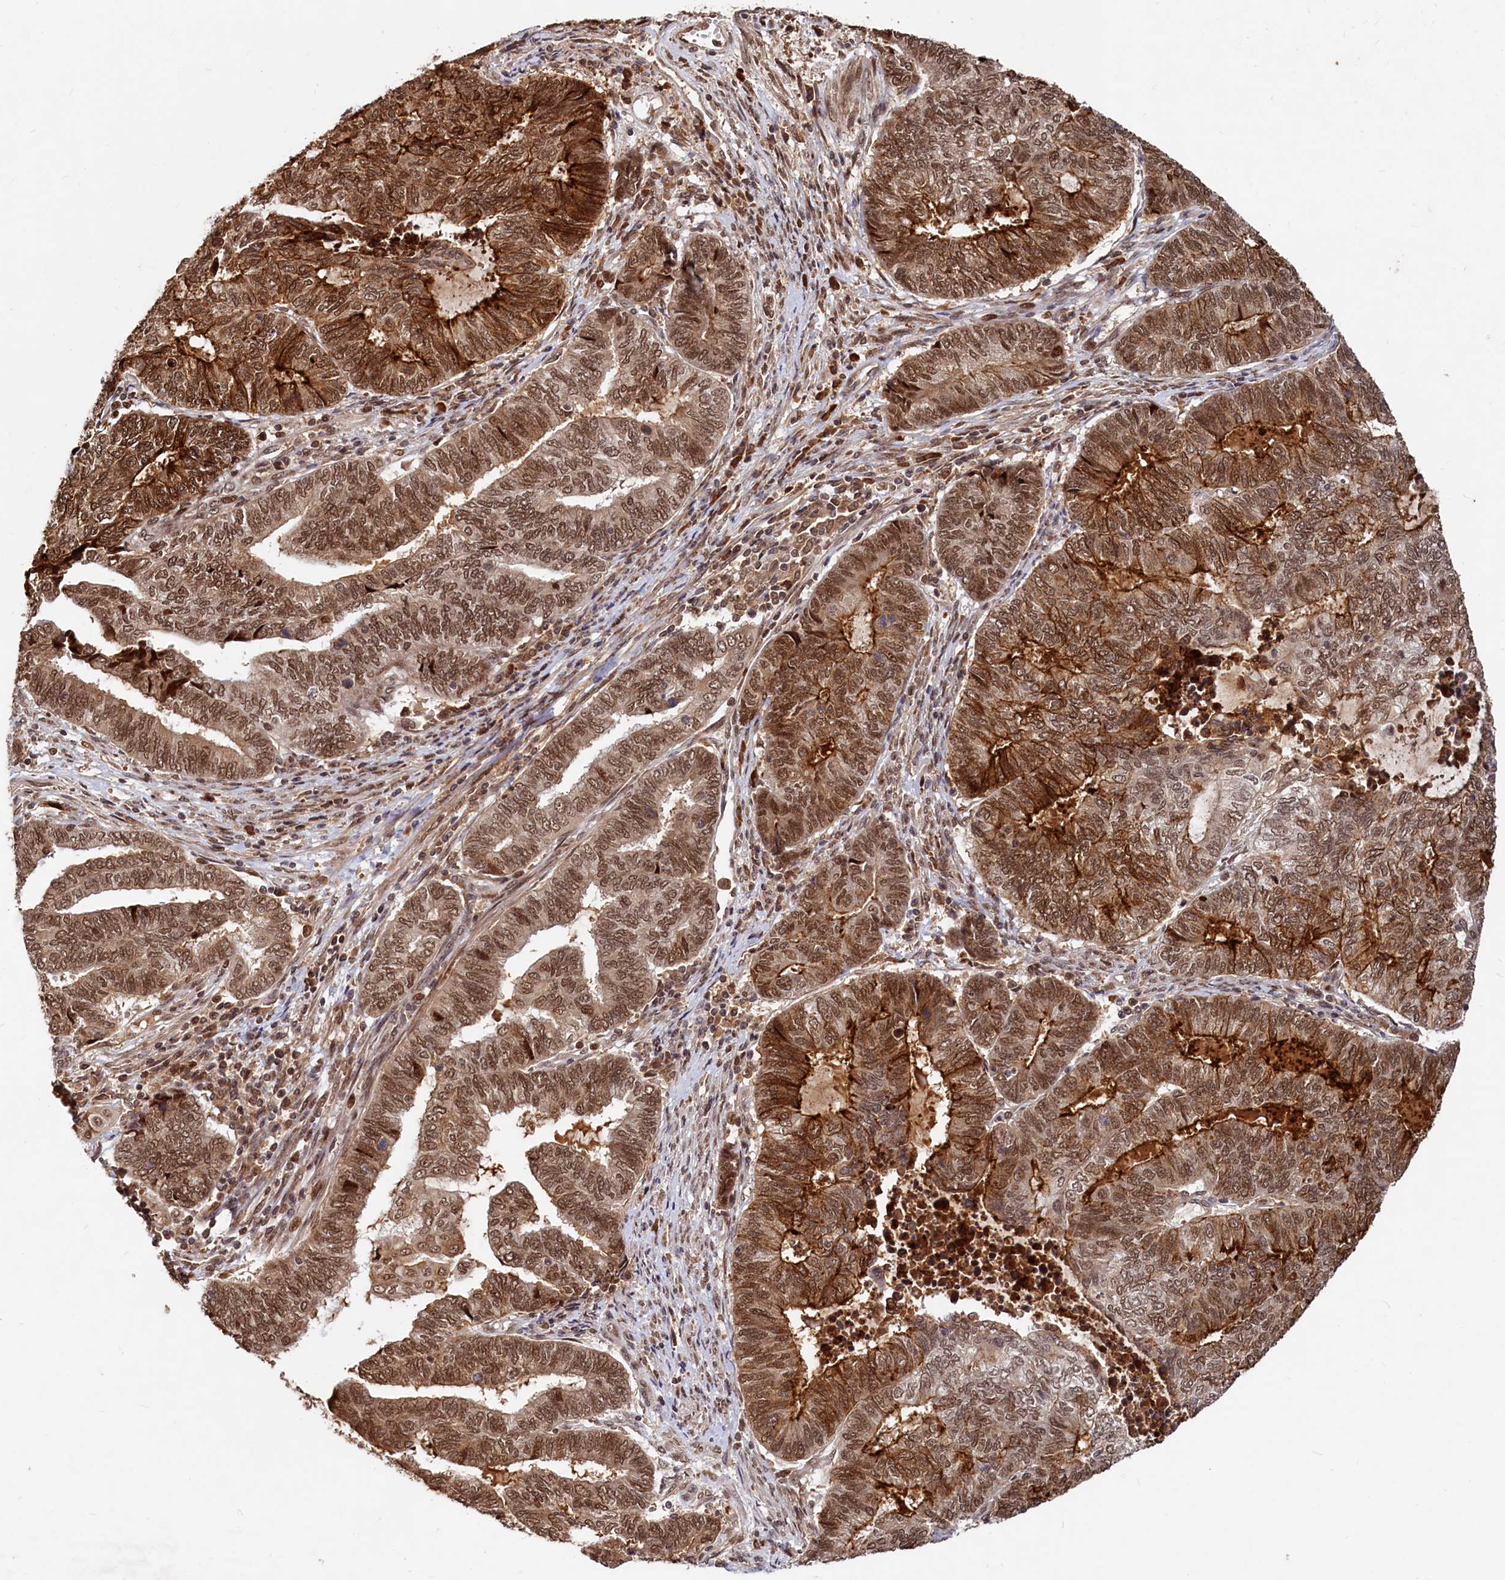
{"staining": {"intensity": "moderate", "quantity": ">75%", "location": "cytoplasmic/membranous,nuclear"}, "tissue": "endometrial cancer", "cell_type": "Tumor cells", "image_type": "cancer", "snomed": [{"axis": "morphology", "description": "Adenocarcinoma, NOS"}, {"axis": "topography", "description": "Uterus"}, {"axis": "topography", "description": "Endometrium"}], "caption": "Endometrial cancer tissue shows moderate cytoplasmic/membranous and nuclear positivity in about >75% of tumor cells, visualized by immunohistochemistry.", "gene": "TRAPPC4", "patient": {"sex": "female", "age": 70}}